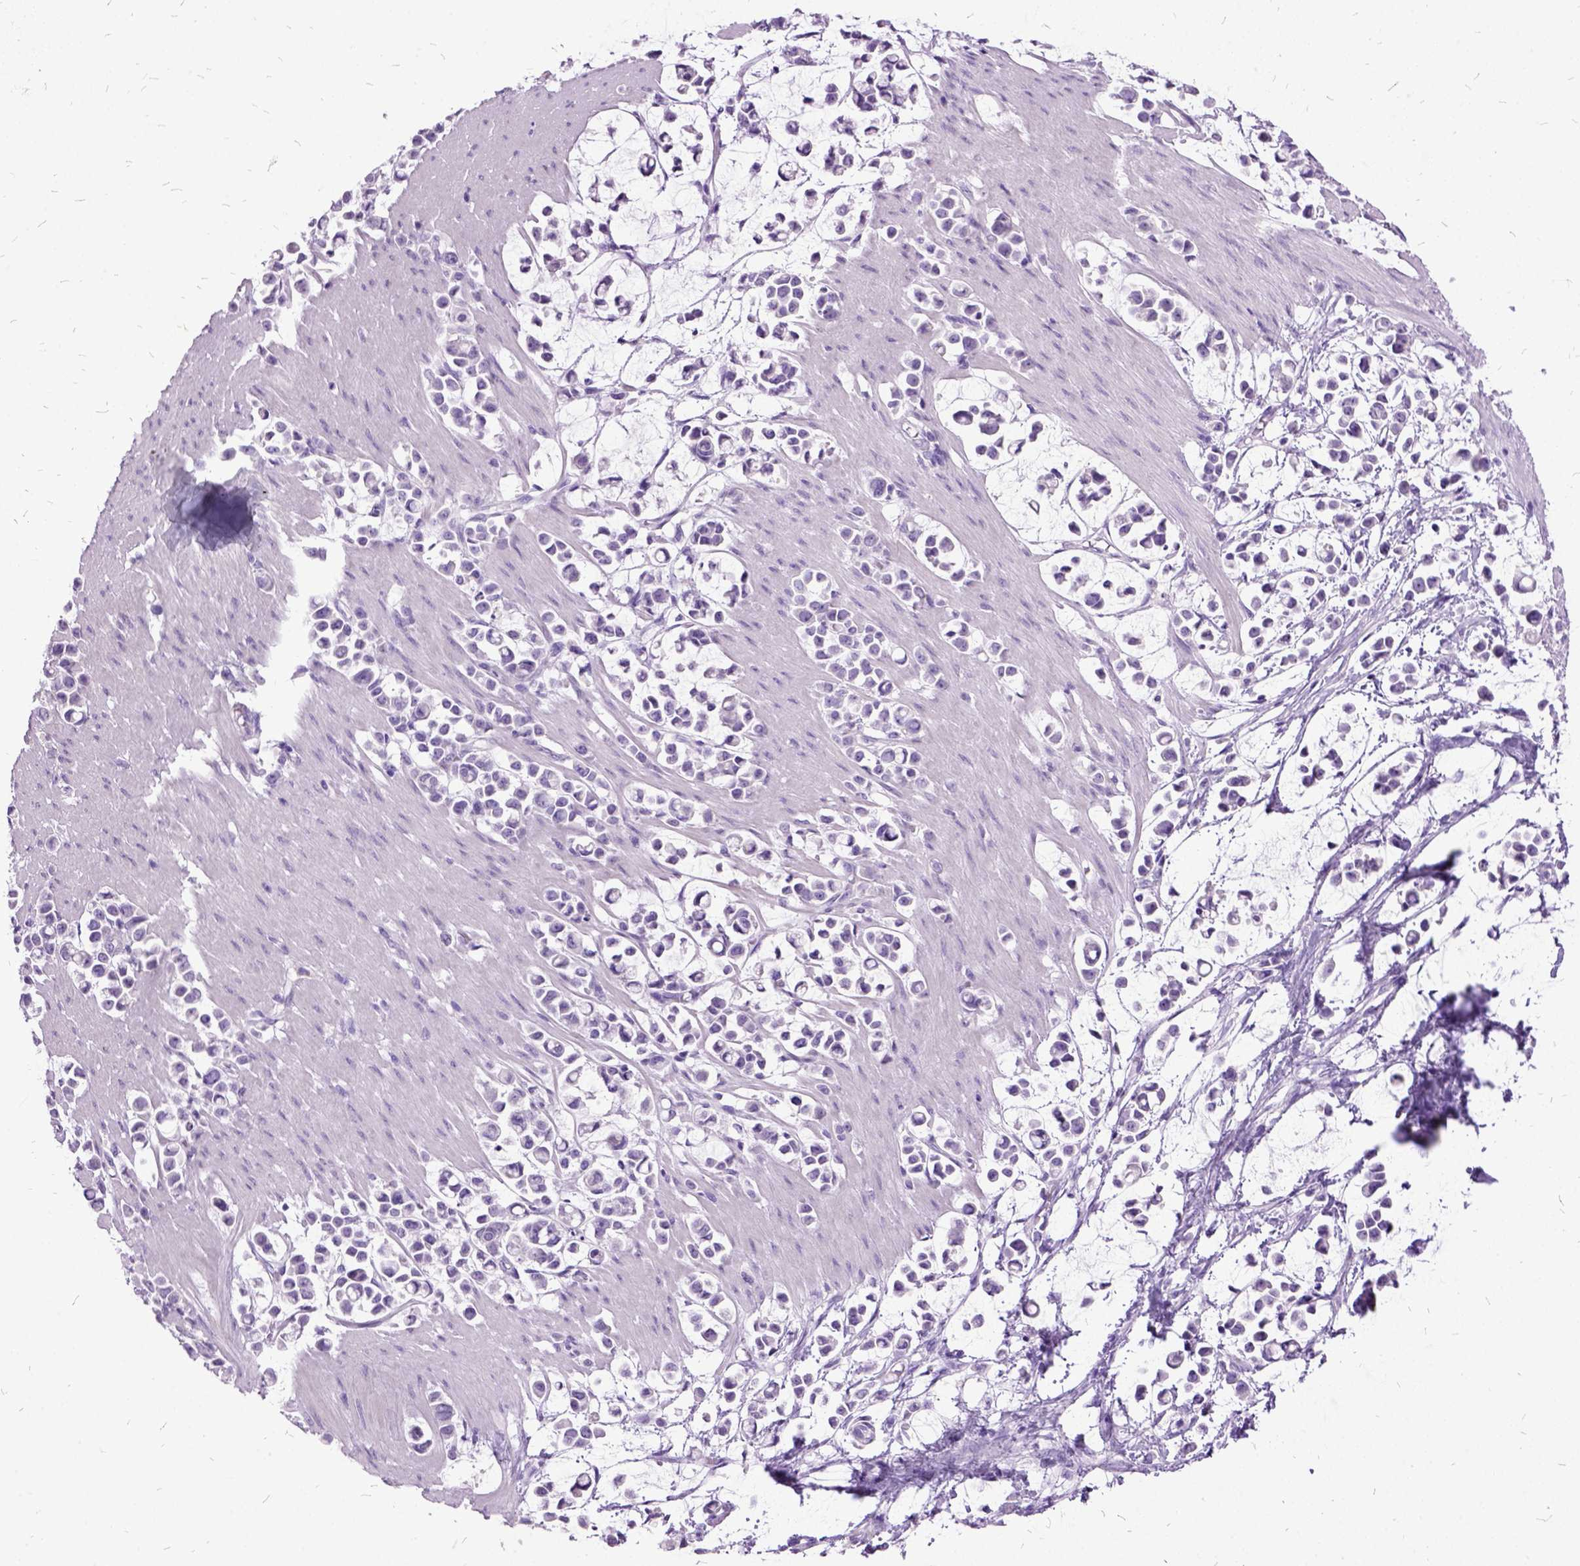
{"staining": {"intensity": "negative", "quantity": "none", "location": "none"}, "tissue": "stomach cancer", "cell_type": "Tumor cells", "image_type": "cancer", "snomed": [{"axis": "morphology", "description": "Adenocarcinoma, NOS"}, {"axis": "topography", "description": "Stomach"}], "caption": "Stomach cancer was stained to show a protein in brown. There is no significant positivity in tumor cells.", "gene": "MME", "patient": {"sex": "male", "age": 82}}